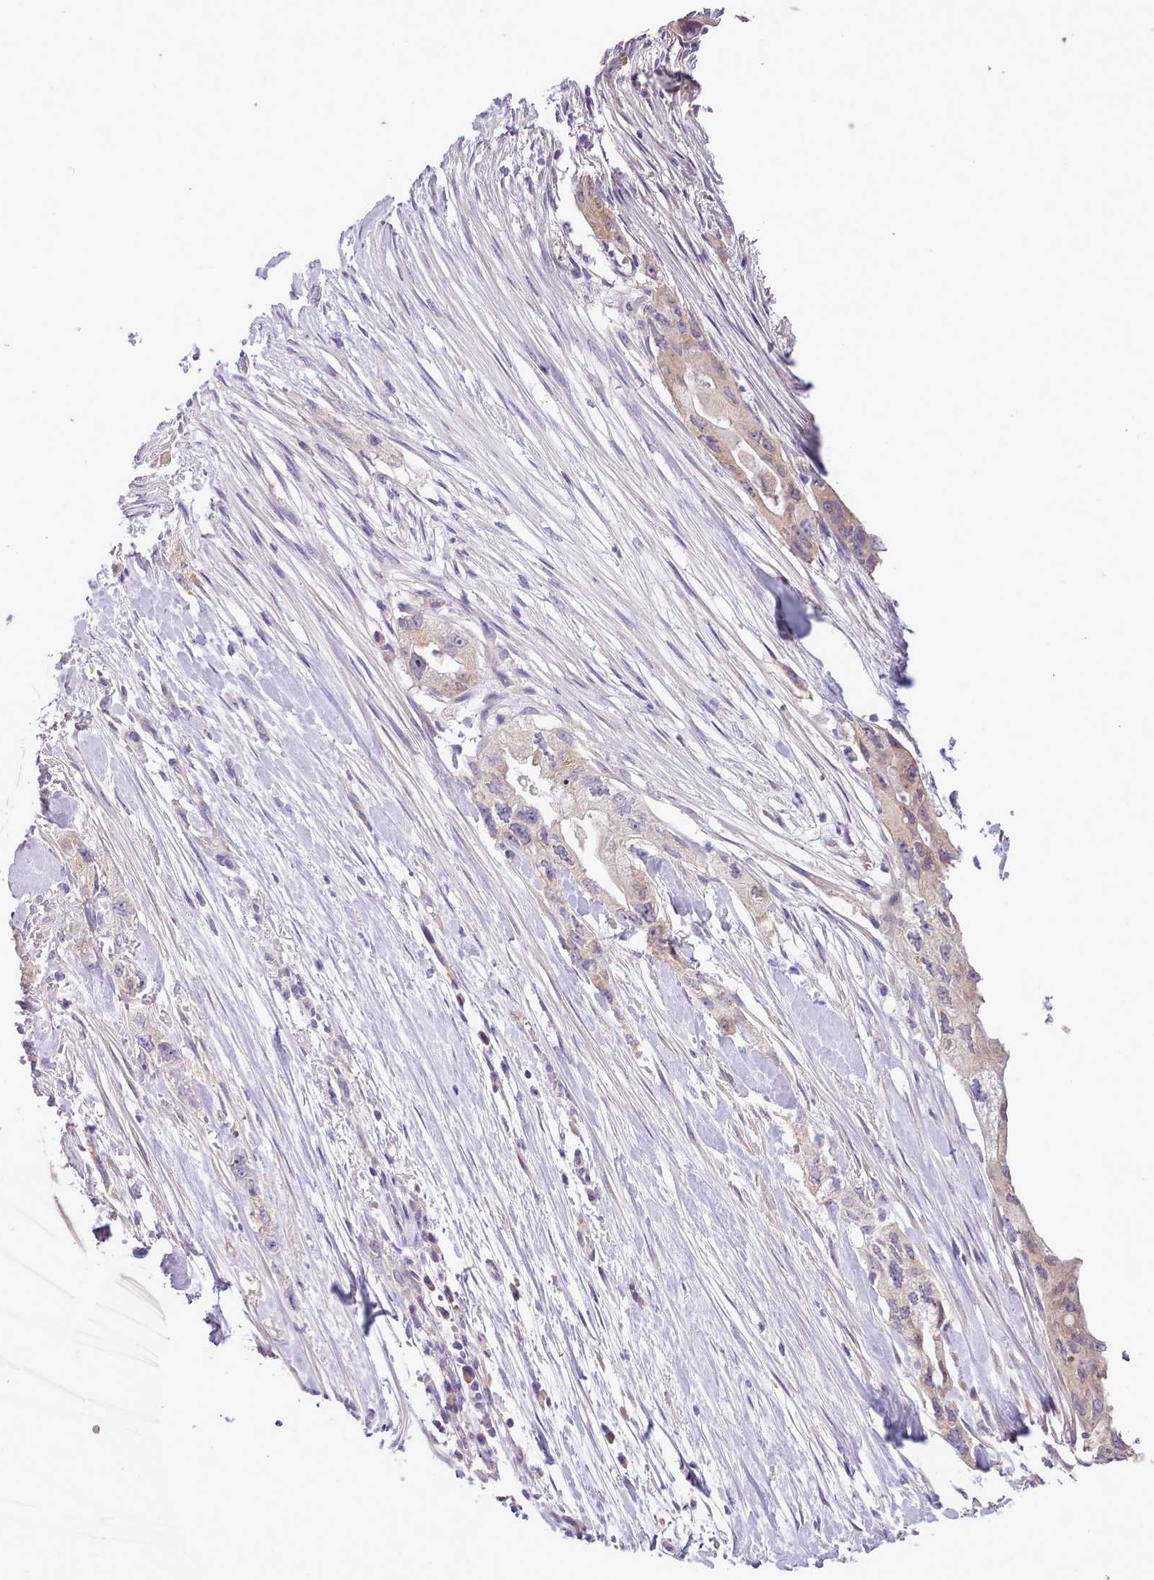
{"staining": {"intensity": "weak", "quantity": "<25%", "location": "cytoplasmic/membranous"}, "tissue": "pancreatic cancer", "cell_type": "Tumor cells", "image_type": "cancer", "snomed": [{"axis": "morphology", "description": "Adenocarcinoma, NOS"}, {"axis": "topography", "description": "Pancreas"}], "caption": "An IHC image of pancreatic cancer (adenocarcinoma) is shown. There is no staining in tumor cells of pancreatic cancer (adenocarcinoma). (Immunohistochemistry, brightfield microscopy, high magnification).", "gene": "SETX", "patient": {"sex": "female", "age": 73}}